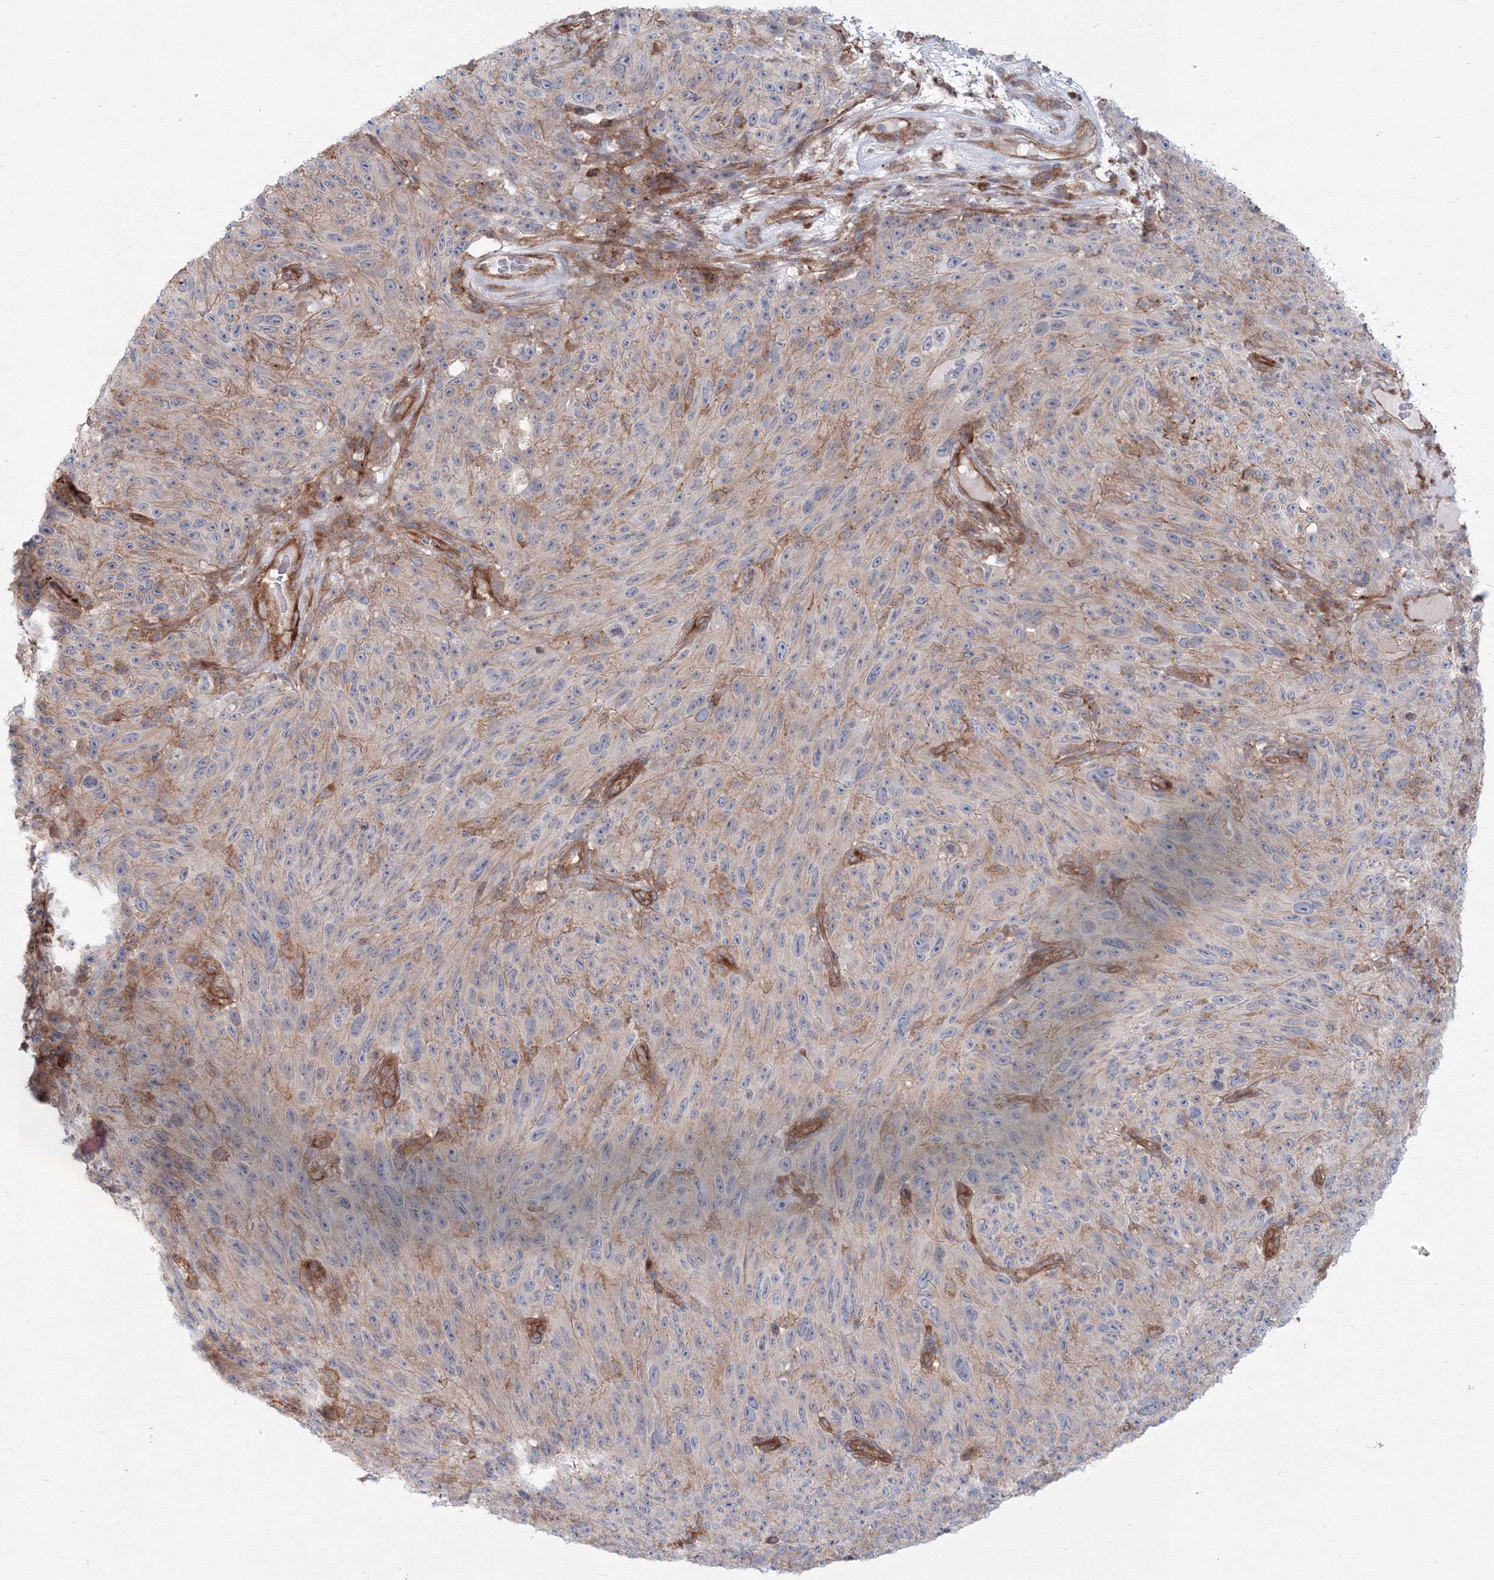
{"staining": {"intensity": "negative", "quantity": "none", "location": "none"}, "tissue": "melanoma", "cell_type": "Tumor cells", "image_type": "cancer", "snomed": [{"axis": "morphology", "description": "Malignant melanoma, NOS"}, {"axis": "topography", "description": "Skin"}], "caption": "Protein analysis of melanoma exhibits no significant staining in tumor cells.", "gene": "SH3PXD2A", "patient": {"sex": "female", "age": 82}}